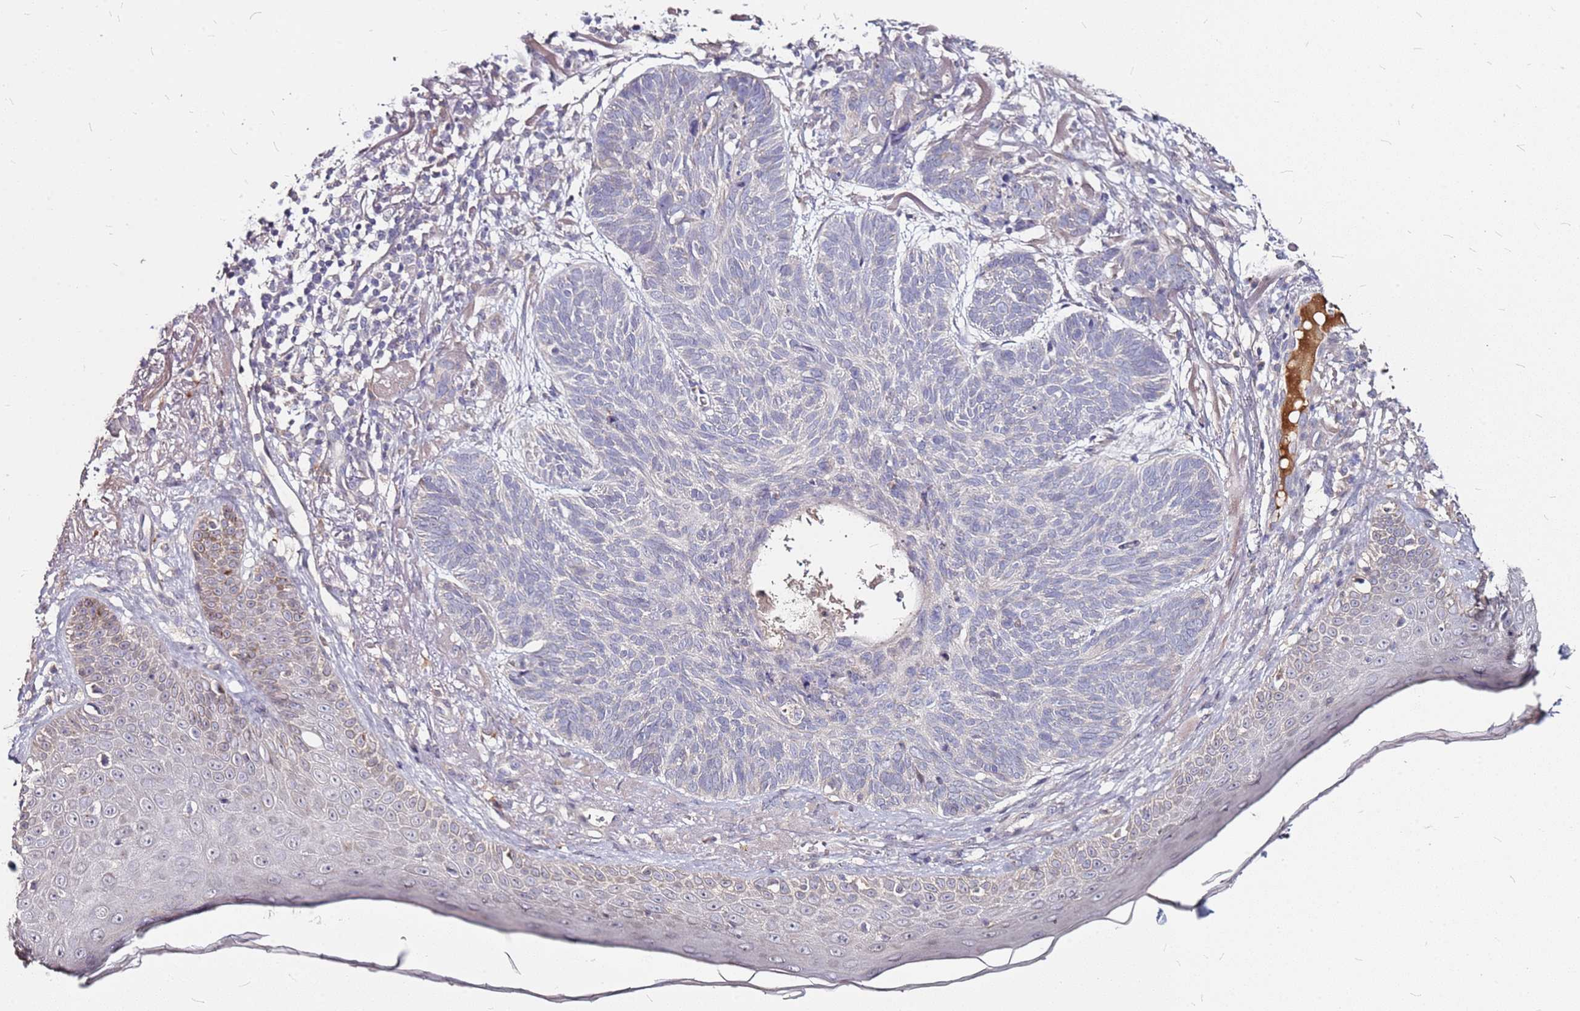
{"staining": {"intensity": "negative", "quantity": "none", "location": "none"}, "tissue": "skin cancer", "cell_type": "Tumor cells", "image_type": "cancer", "snomed": [{"axis": "morphology", "description": "Normal tissue, NOS"}, {"axis": "morphology", "description": "Basal cell carcinoma"}, {"axis": "topography", "description": "Skin"}], "caption": "This is an immunohistochemistry histopathology image of human skin cancer. There is no staining in tumor cells.", "gene": "DCDC2C", "patient": {"sex": "male", "age": 66}}